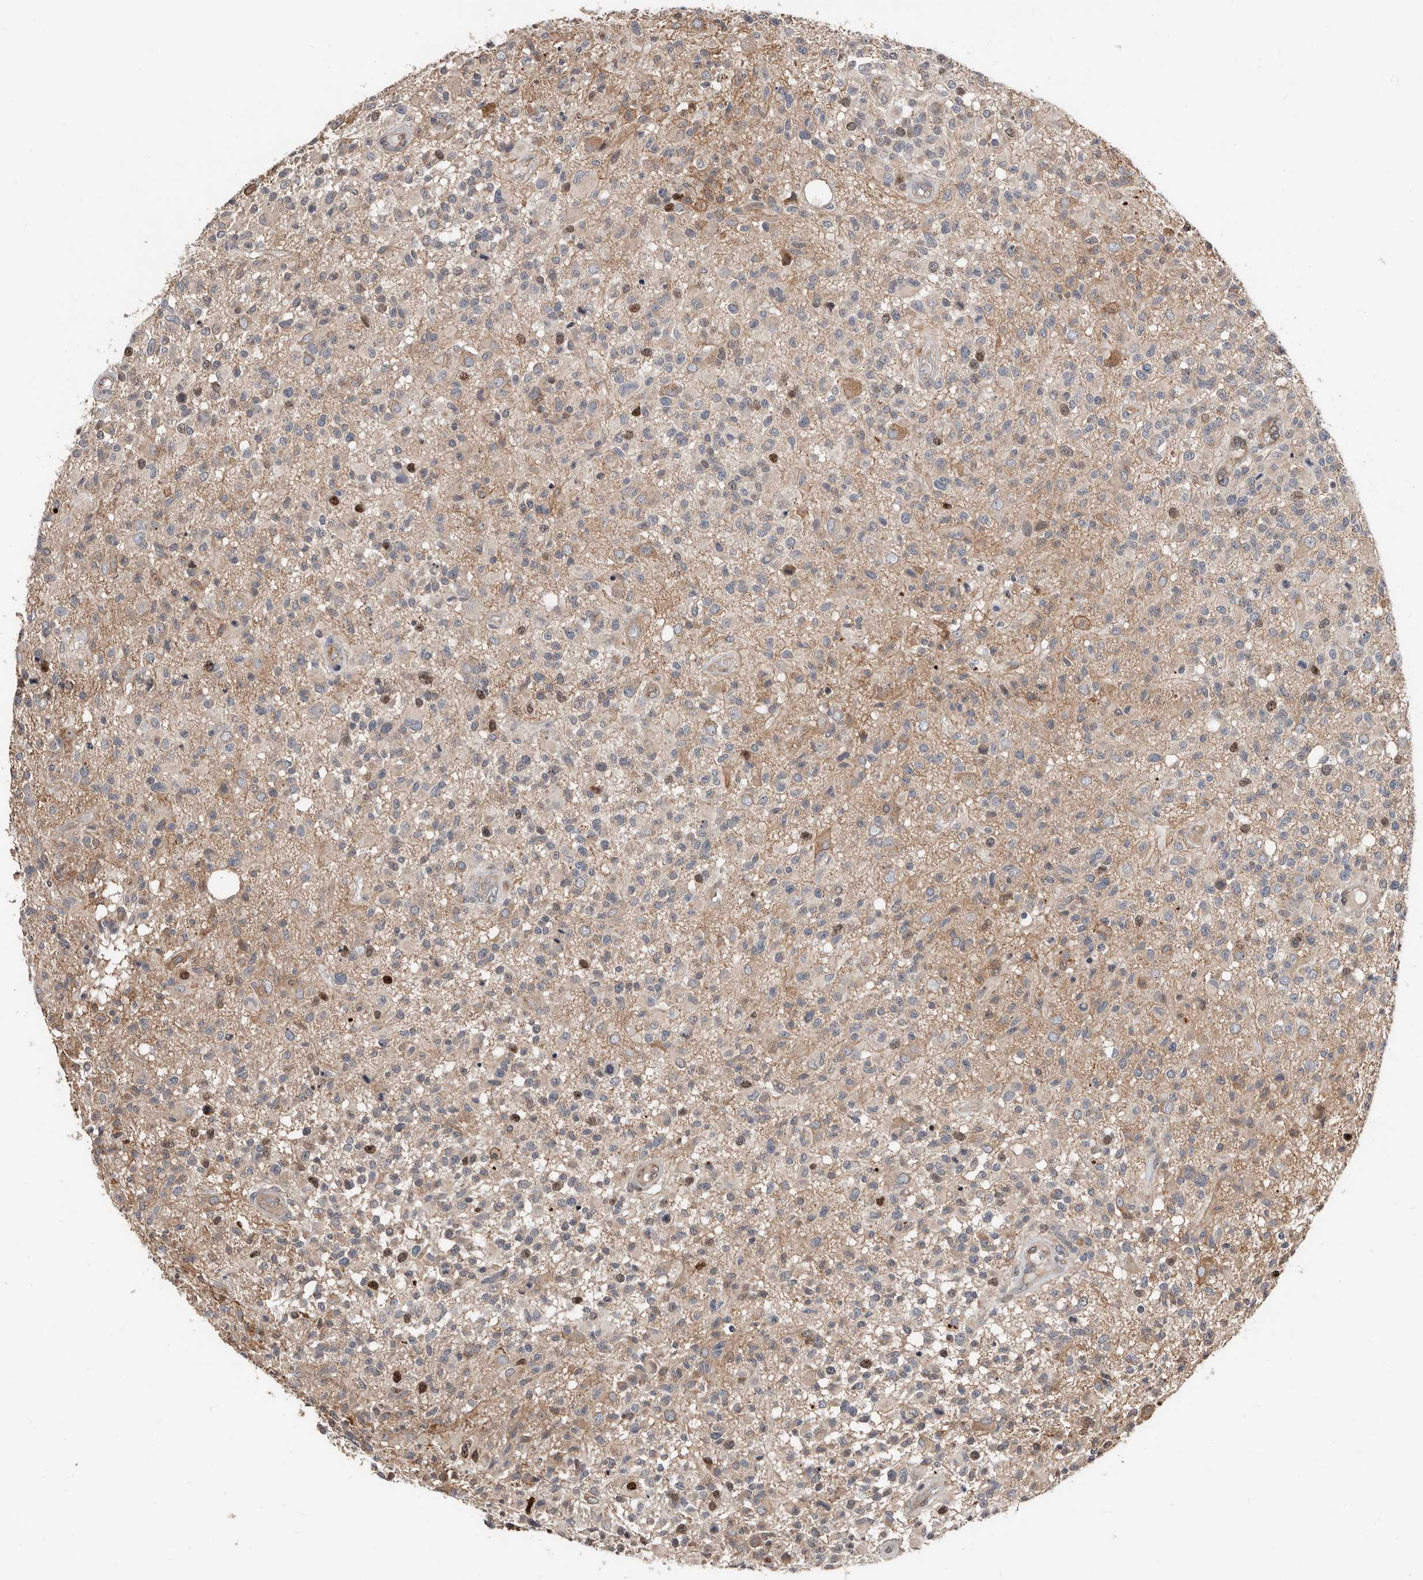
{"staining": {"intensity": "weak", "quantity": "<25%", "location": "cytoplasmic/membranous,nuclear"}, "tissue": "glioma", "cell_type": "Tumor cells", "image_type": "cancer", "snomed": [{"axis": "morphology", "description": "Glioma, malignant, High grade"}, {"axis": "morphology", "description": "Glioblastoma, NOS"}, {"axis": "topography", "description": "Brain"}], "caption": "Tumor cells are negative for brown protein staining in glioblastoma.", "gene": "SMYD4", "patient": {"sex": "male", "age": 60}}